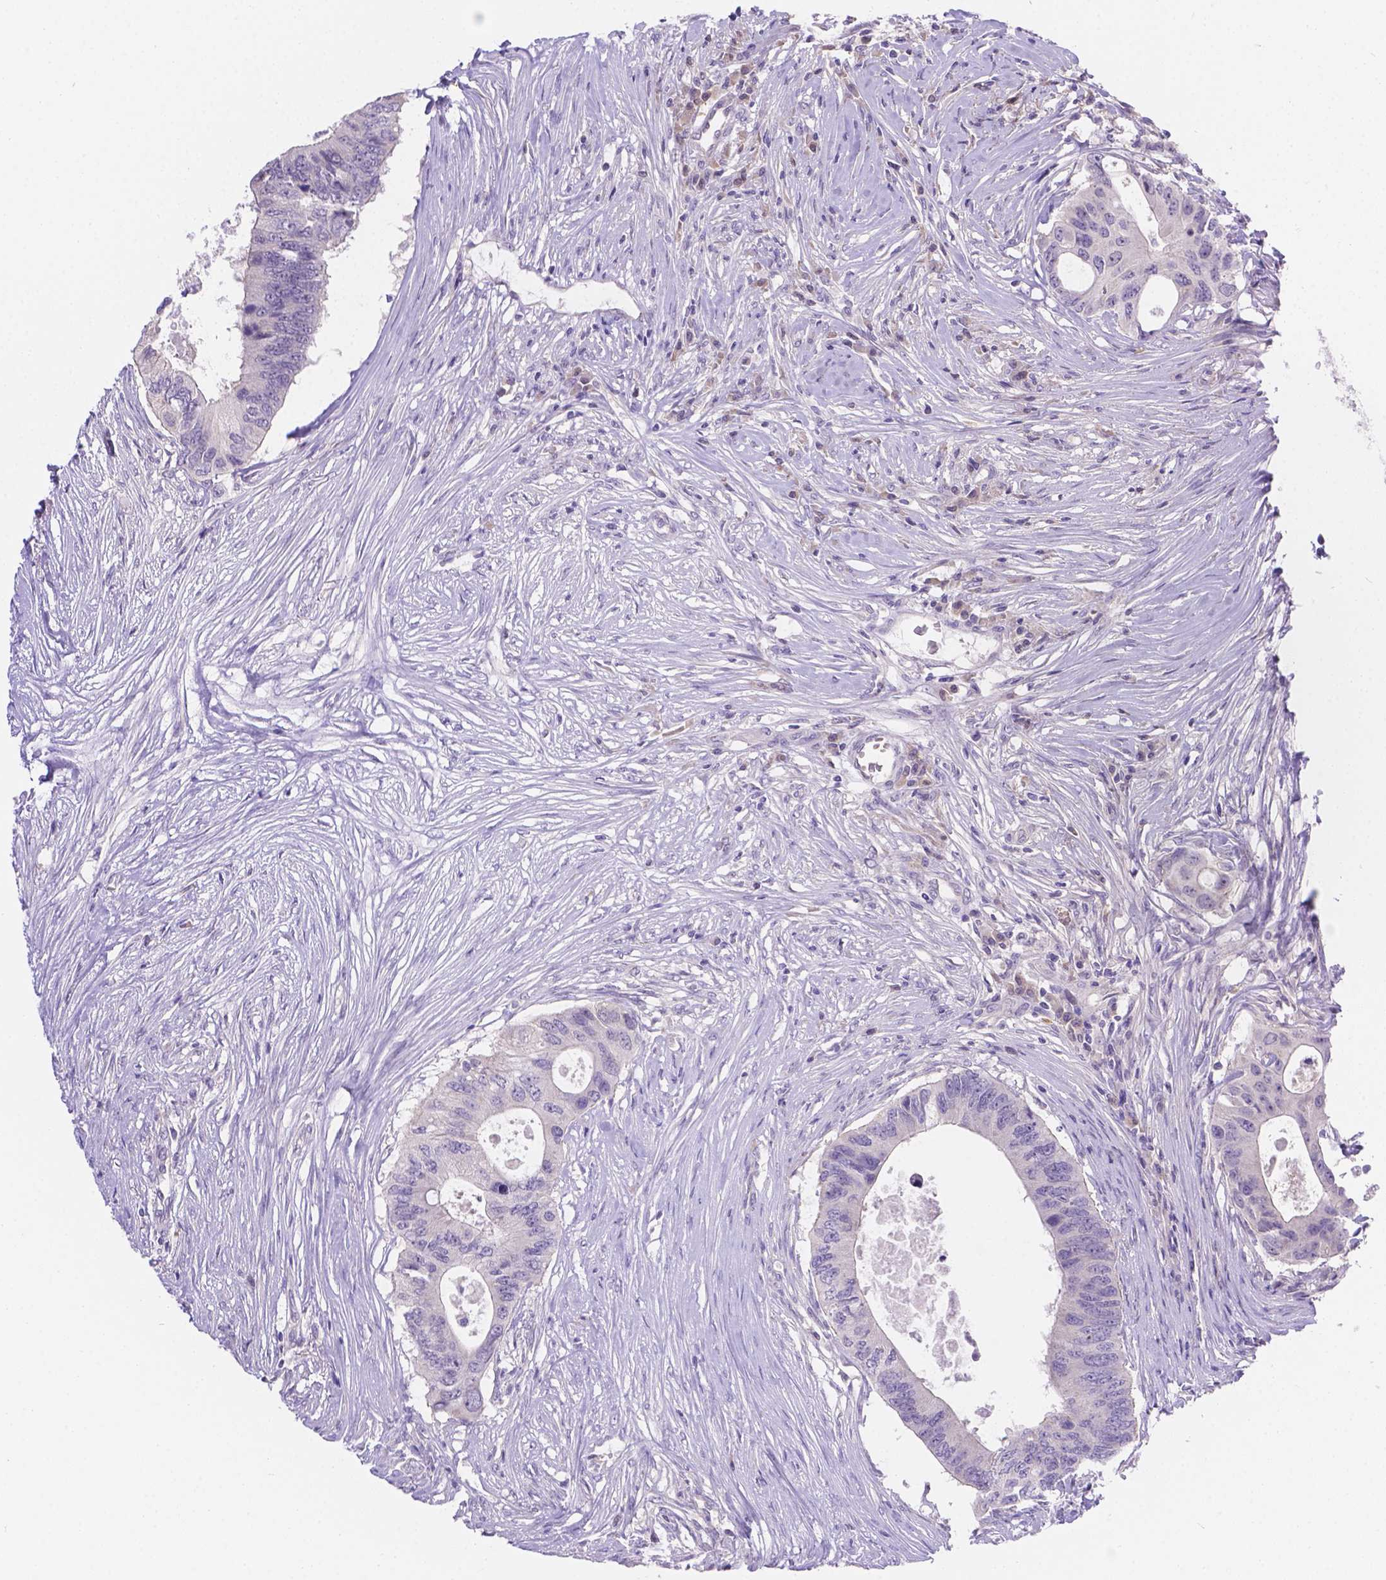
{"staining": {"intensity": "negative", "quantity": "none", "location": "none"}, "tissue": "colorectal cancer", "cell_type": "Tumor cells", "image_type": "cancer", "snomed": [{"axis": "morphology", "description": "Adenocarcinoma, NOS"}, {"axis": "topography", "description": "Colon"}], "caption": "A high-resolution histopathology image shows immunohistochemistry (IHC) staining of colorectal cancer (adenocarcinoma), which demonstrates no significant positivity in tumor cells.", "gene": "CD96", "patient": {"sex": "male", "age": 71}}